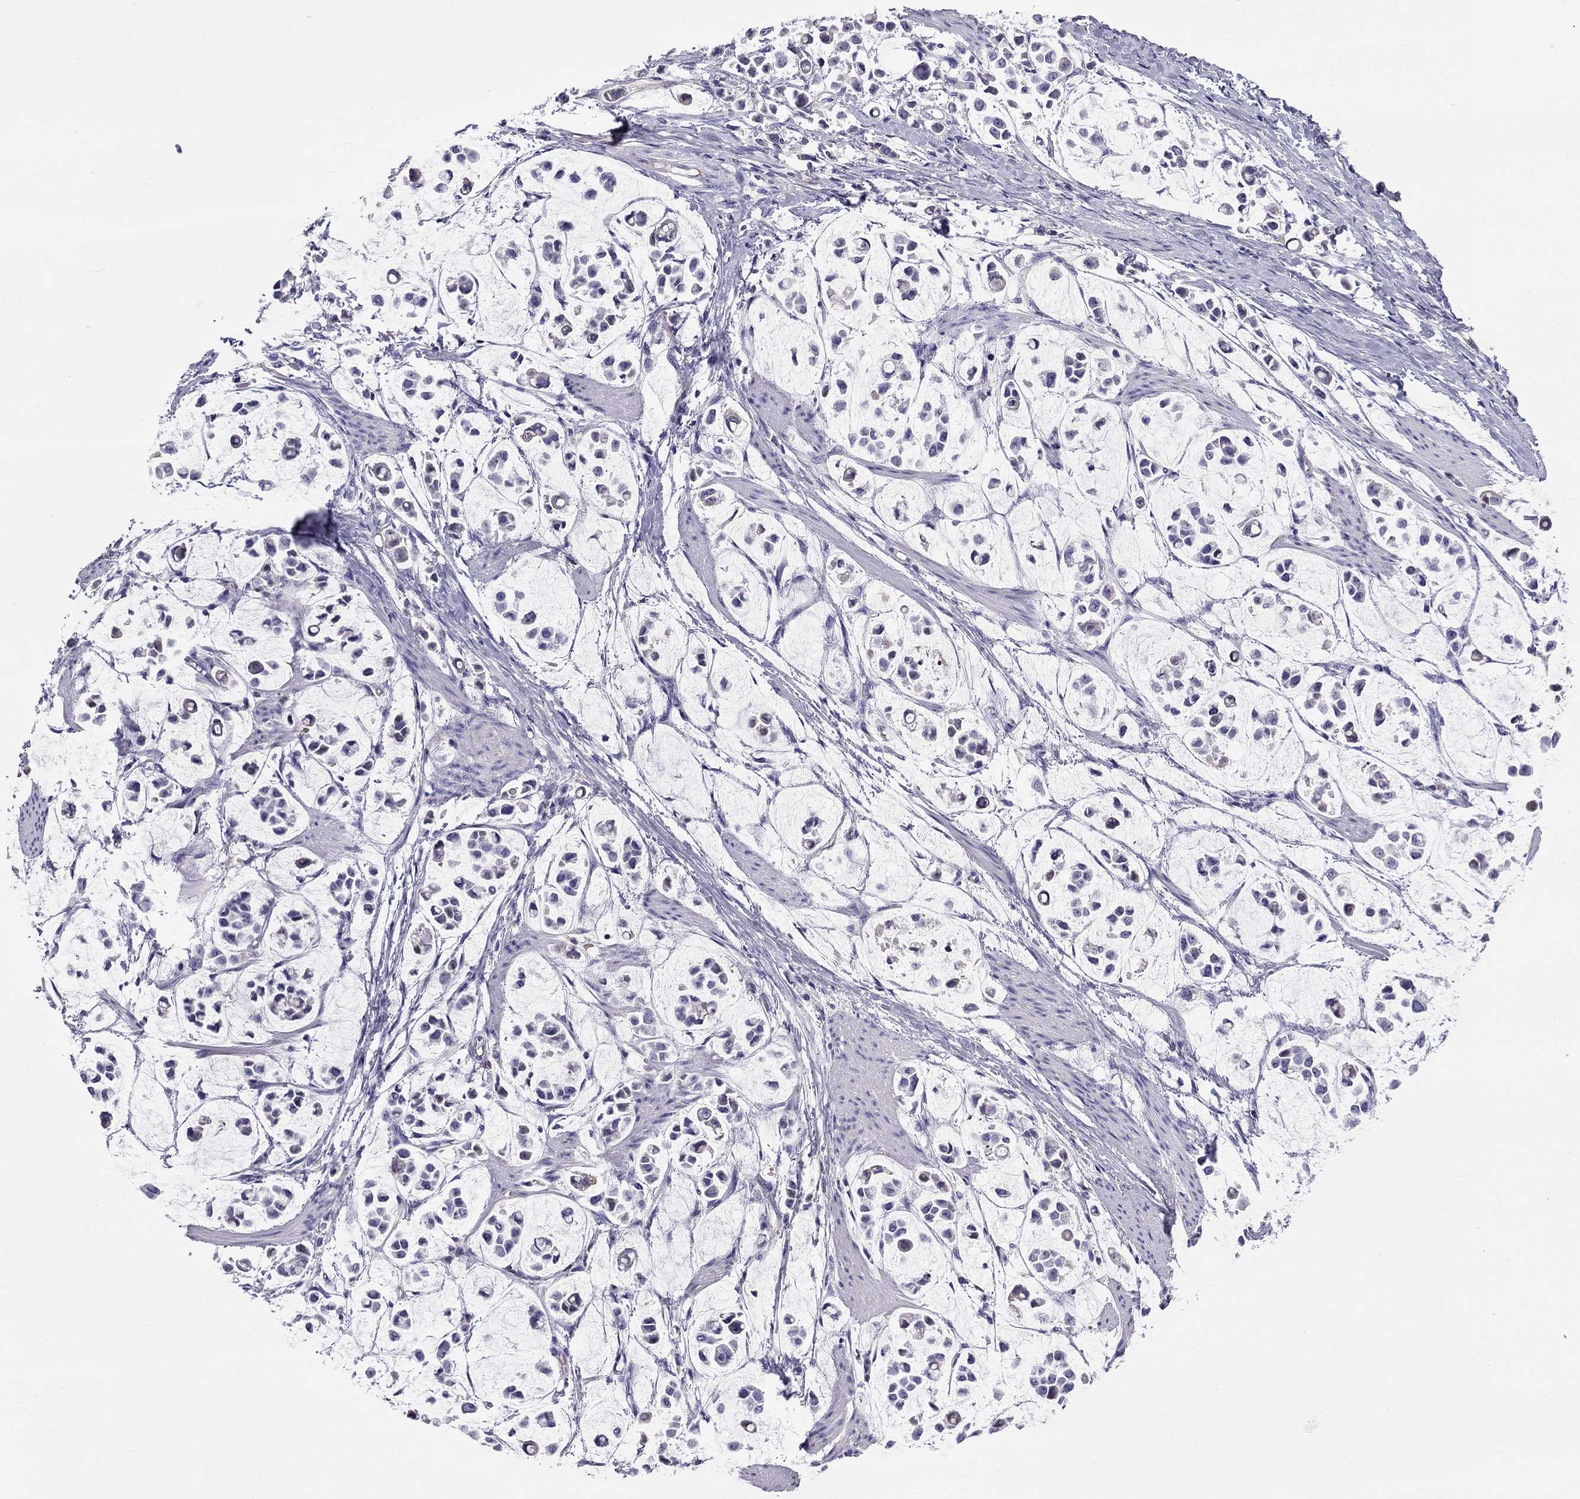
{"staining": {"intensity": "negative", "quantity": "none", "location": "none"}, "tissue": "stomach cancer", "cell_type": "Tumor cells", "image_type": "cancer", "snomed": [{"axis": "morphology", "description": "Adenocarcinoma, NOS"}, {"axis": "topography", "description": "Stomach"}], "caption": "Stomach cancer (adenocarcinoma) stained for a protein using IHC shows no staining tumor cells.", "gene": "TBC1D21", "patient": {"sex": "male", "age": 82}}